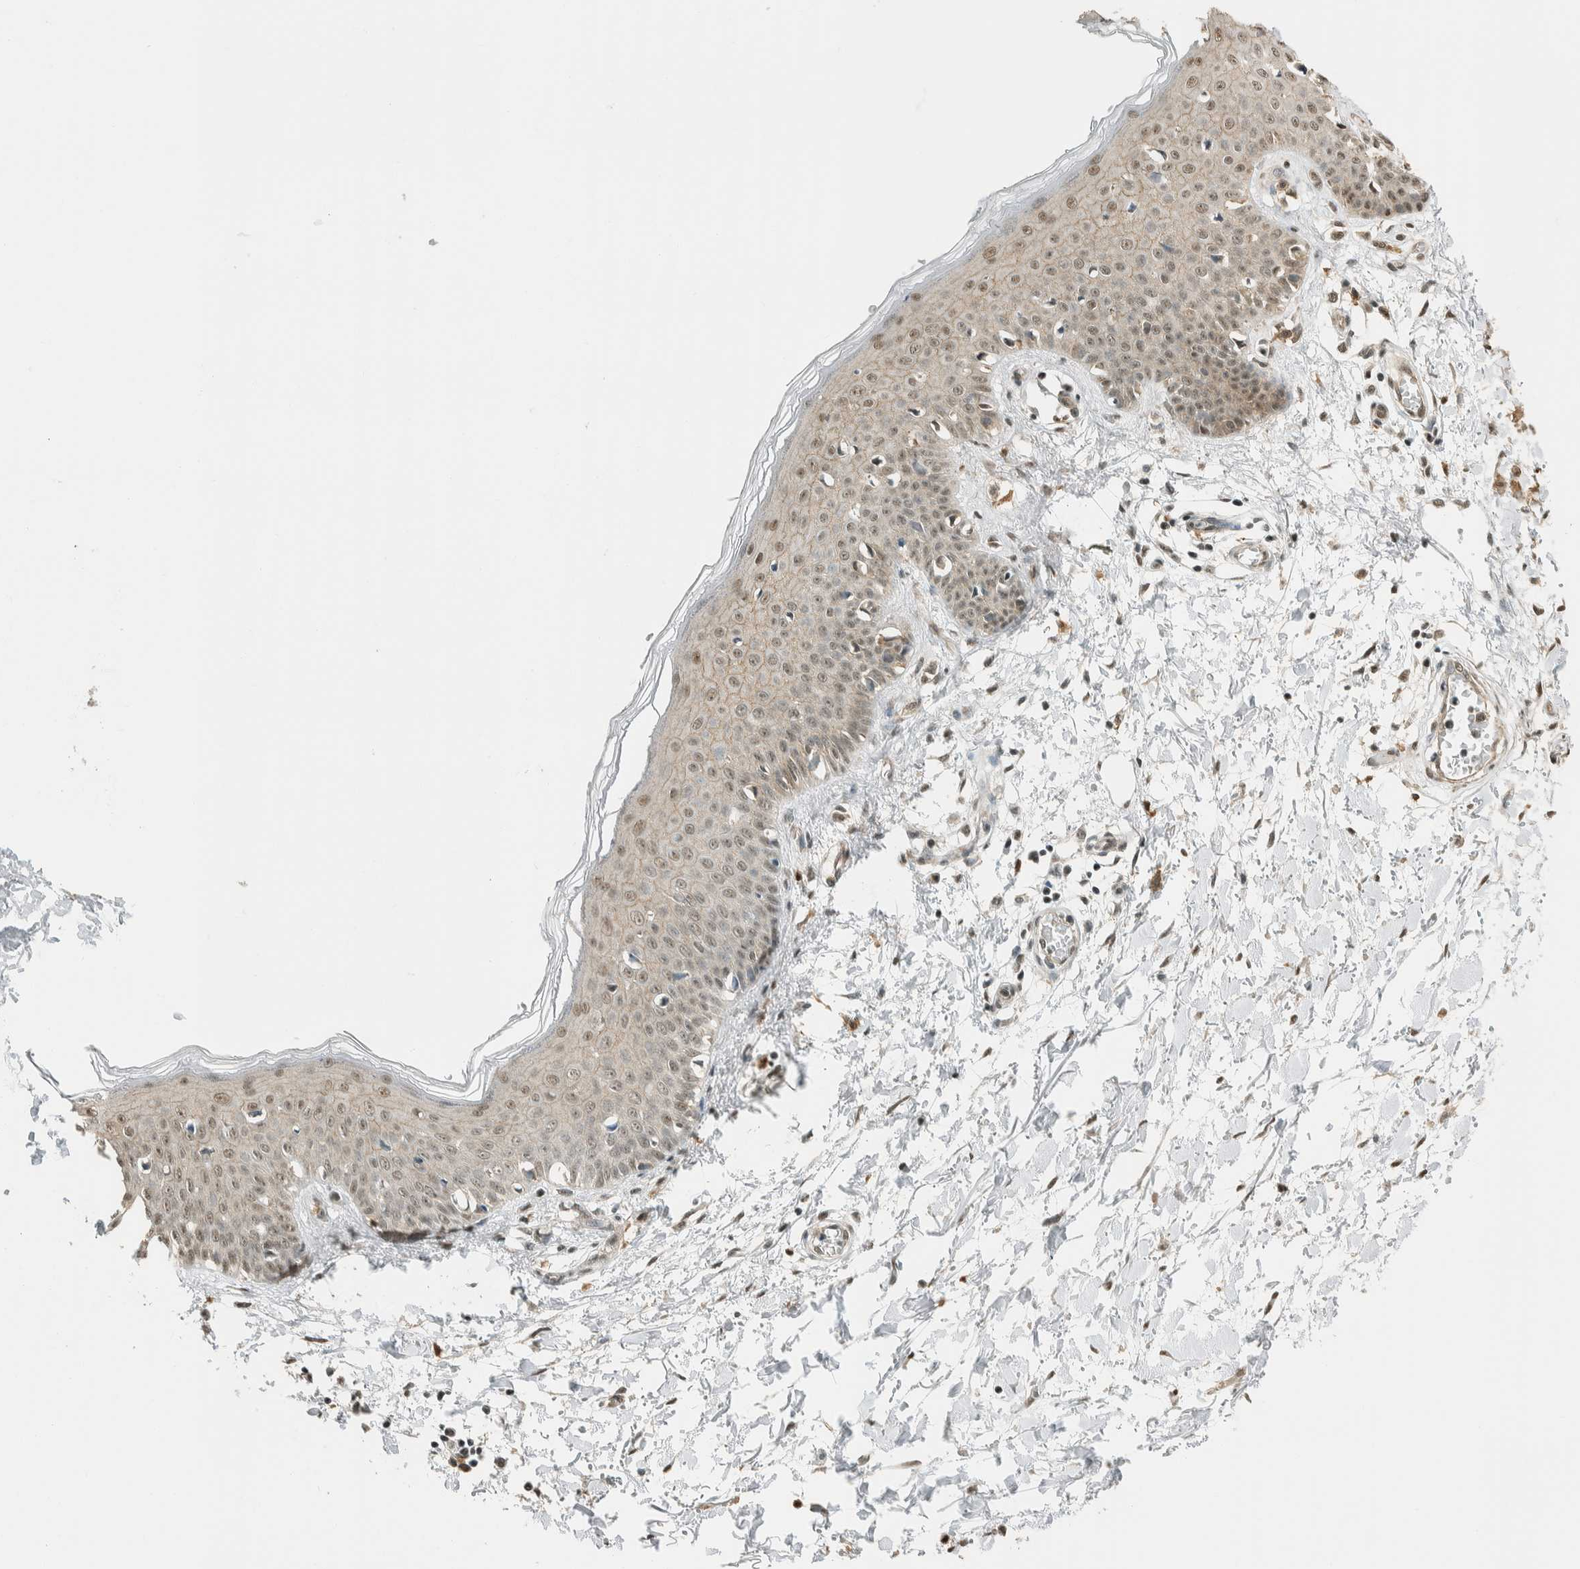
{"staining": {"intensity": "weak", "quantity": ">75%", "location": "cytoplasmic/membranous"}, "tissue": "skin", "cell_type": "Fibroblasts", "image_type": "normal", "snomed": [{"axis": "morphology", "description": "Normal tissue, NOS"}, {"axis": "morphology", "description": "Inflammation, NOS"}, {"axis": "topography", "description": "Skin"}], "caption": "Immunohistochemistry (IHC) photomicrograph of unremarkable skin stained for a protein (brown), which demonstrates low levels of weak cytoplasmic/membranous staining in approximately >75% of fibroblasts.", "gene": "NIBAN2", "patient": {"sex": "female", "age": 44}}